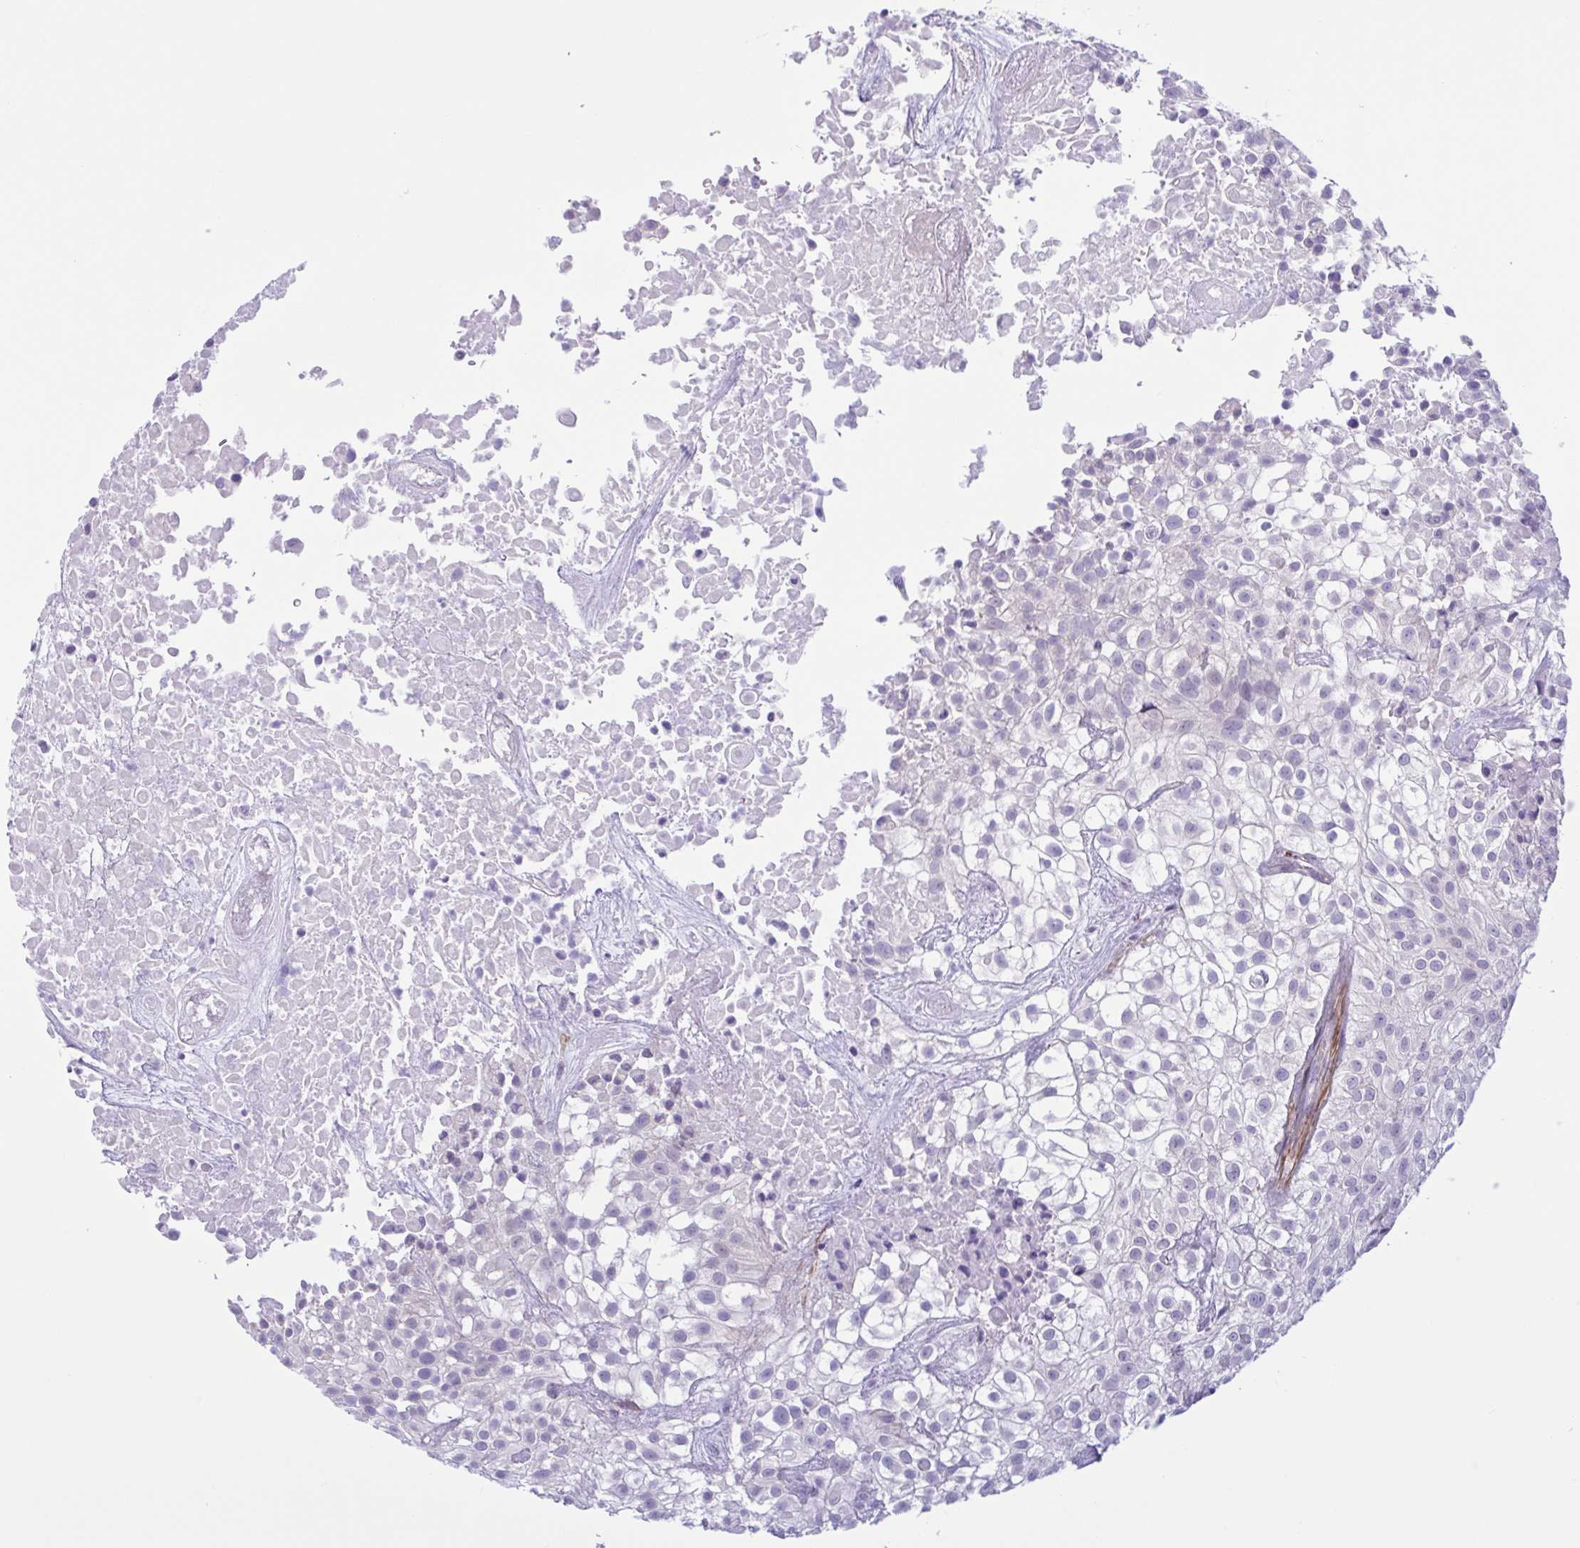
{"staining": {"intensity": "negative", "quantity": "none", "location": "none"}, "tissue": "urothelial cancer", "cell_type": "Tumor cells", "image_type": "cancer", "snomed": [{"axis": "morphology", "description": "Urothelial carcinoma, High grade"}, {"axis": "topography", "description": "Urinary bladder"}], "caption": "The IHC micrograph has no significant expression in tumor cells of urothelial cancer tissue.", "gene": "AHCYL2", "patient": {"sex": "male", "age": 56}}